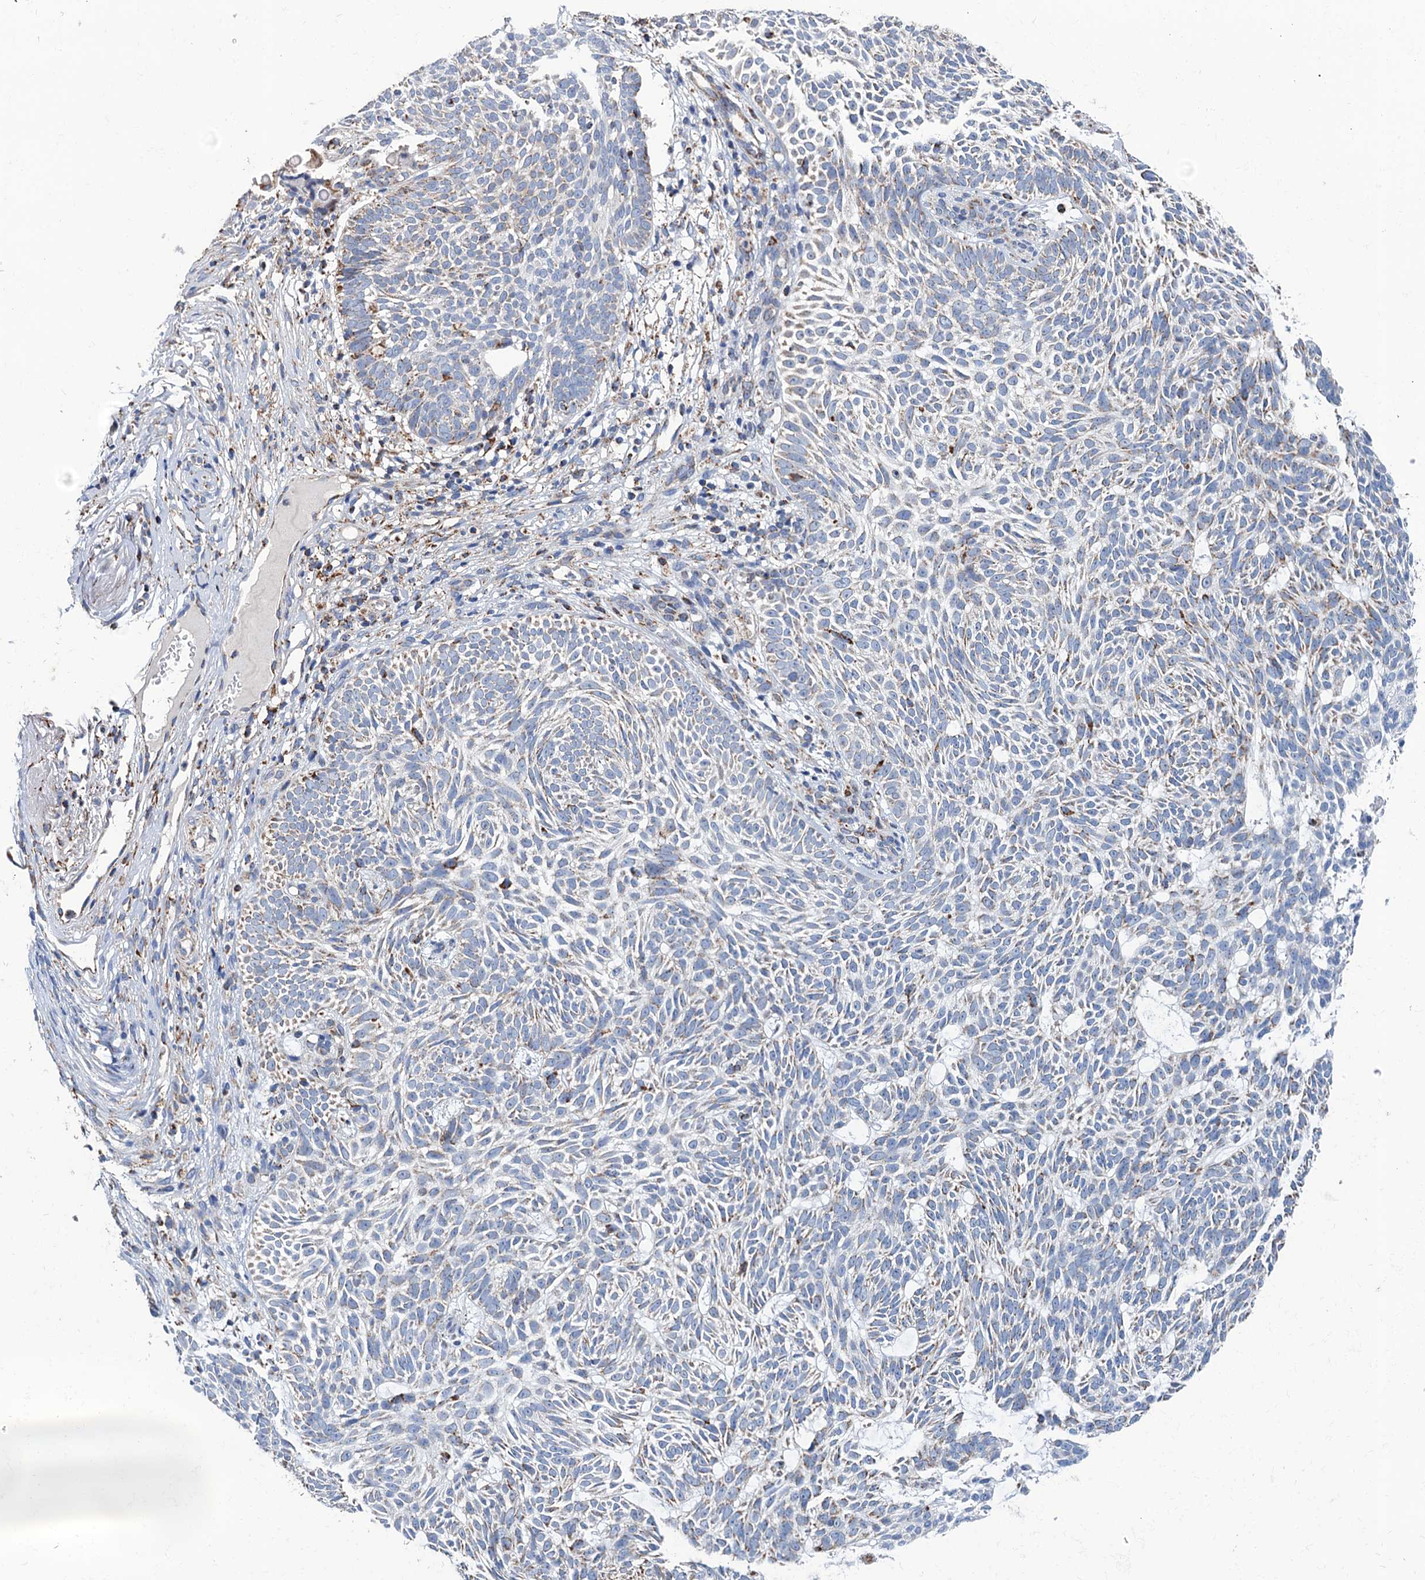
{"staining": {"intensity": "weak", "quantity": "<25%", "location": "cytoplasmic/membranous"}, "tissue": "skin cancer", "cell_type": "Tumor cells", "image_type": "cancer", "snomed": [{"axis": "morphology", "description": "Basal cell carcinoma"}, {"axis": "topography", "description": "Skin"}], "caption": "Tumor cells are negative for protein expression in human basal cell carcinoma (skin). The staining was performed using DAB to visualize the protein expression in brown, while the nuclei were stained in blue with hematoxylin (Magnification: 20x).", "gene": "IVD", "patient": {"sex": "male", "age": 75}}